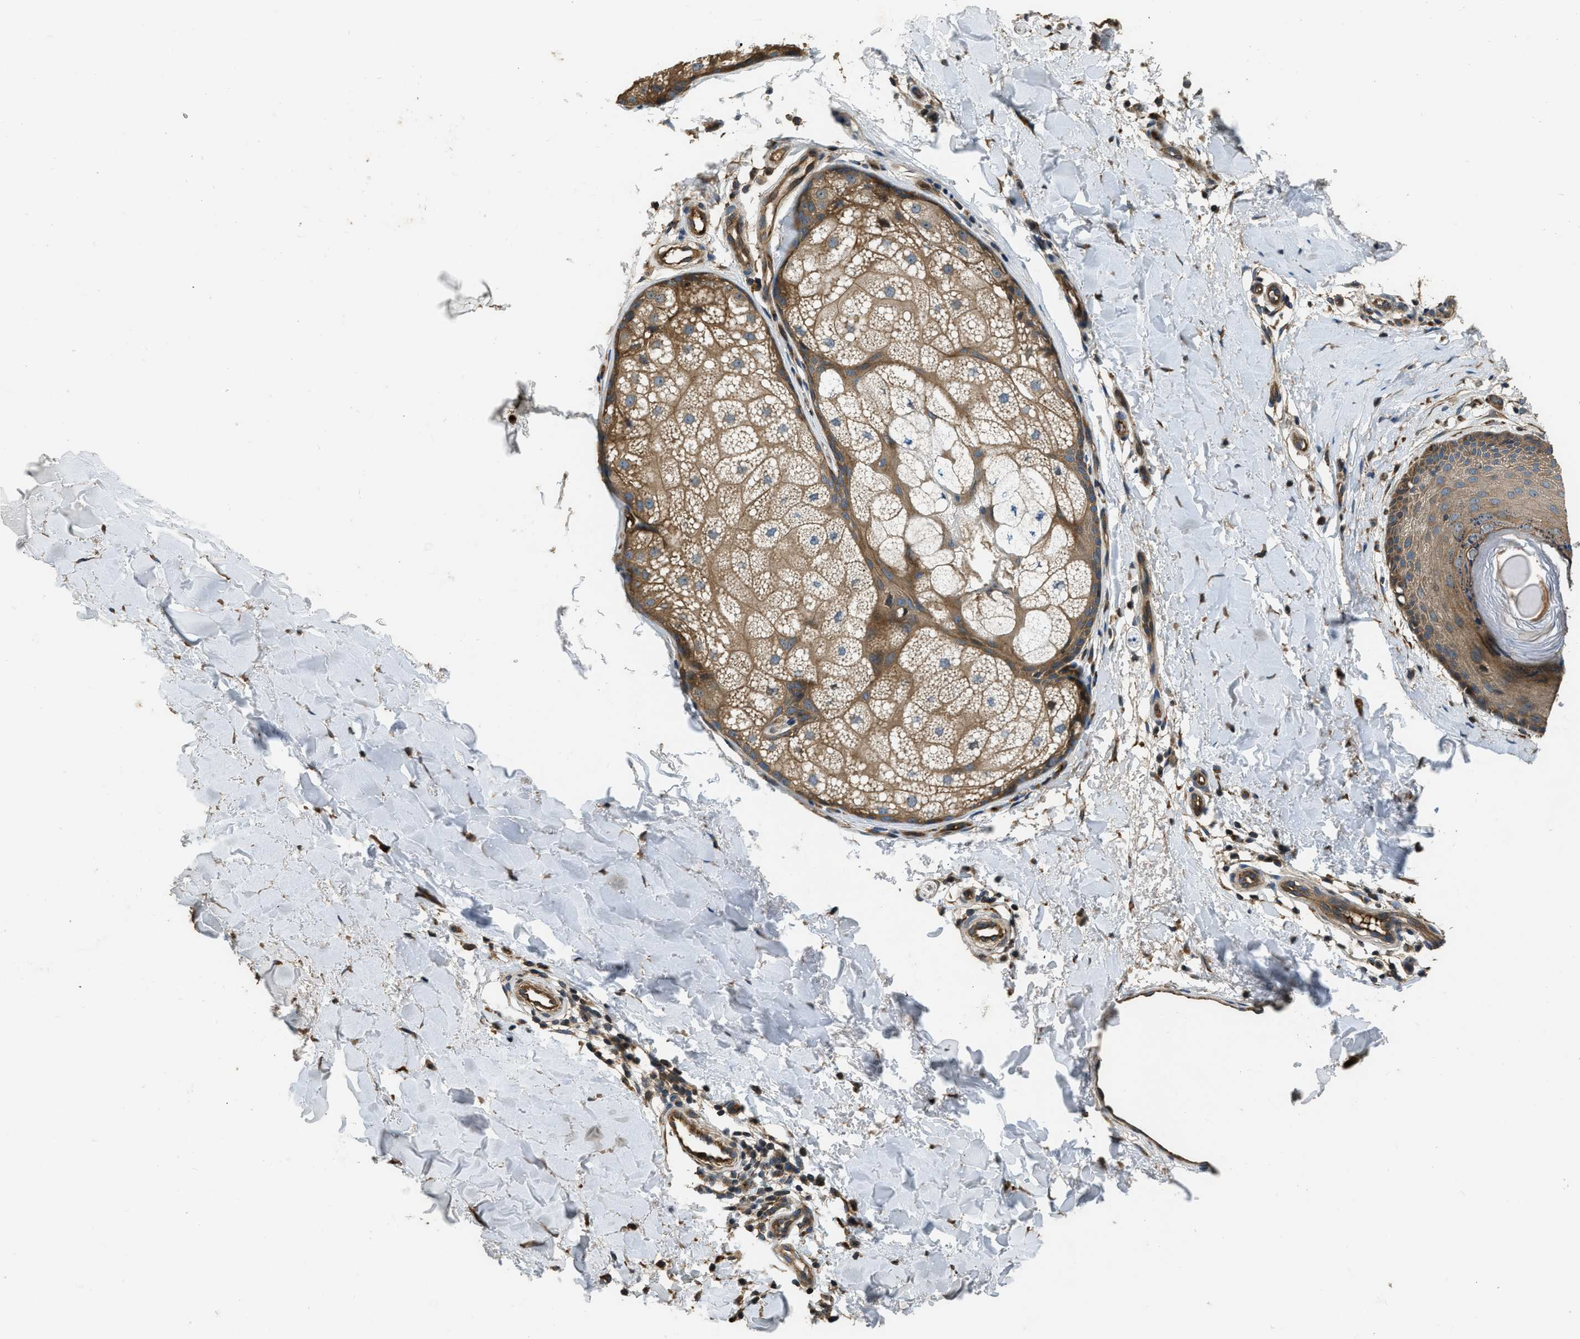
{"staining": {"intensity": "moderate", "quantity": ">75%", "location": "cytoplasmic/membranous"}, "tissue": "skin", "cell_type": "Fibroblasts", "image_type": "normal", "snomed": [{"axis": "morphology", "description": "Normal tissue, NOS"}, {"axis": "morphology", "description": "Malignant melanoma, Metastatic site"}, {"axis": "topography", "description": "Skin"}], "caption": "Approximately >75% of fibroblasts in unremarkable skin show moderate cytoplasmic/membranous protein staining as visualized by brown immunohistochemical staining.", "gene": "GGH", "patient": {"sex": "male", "age": 41}}